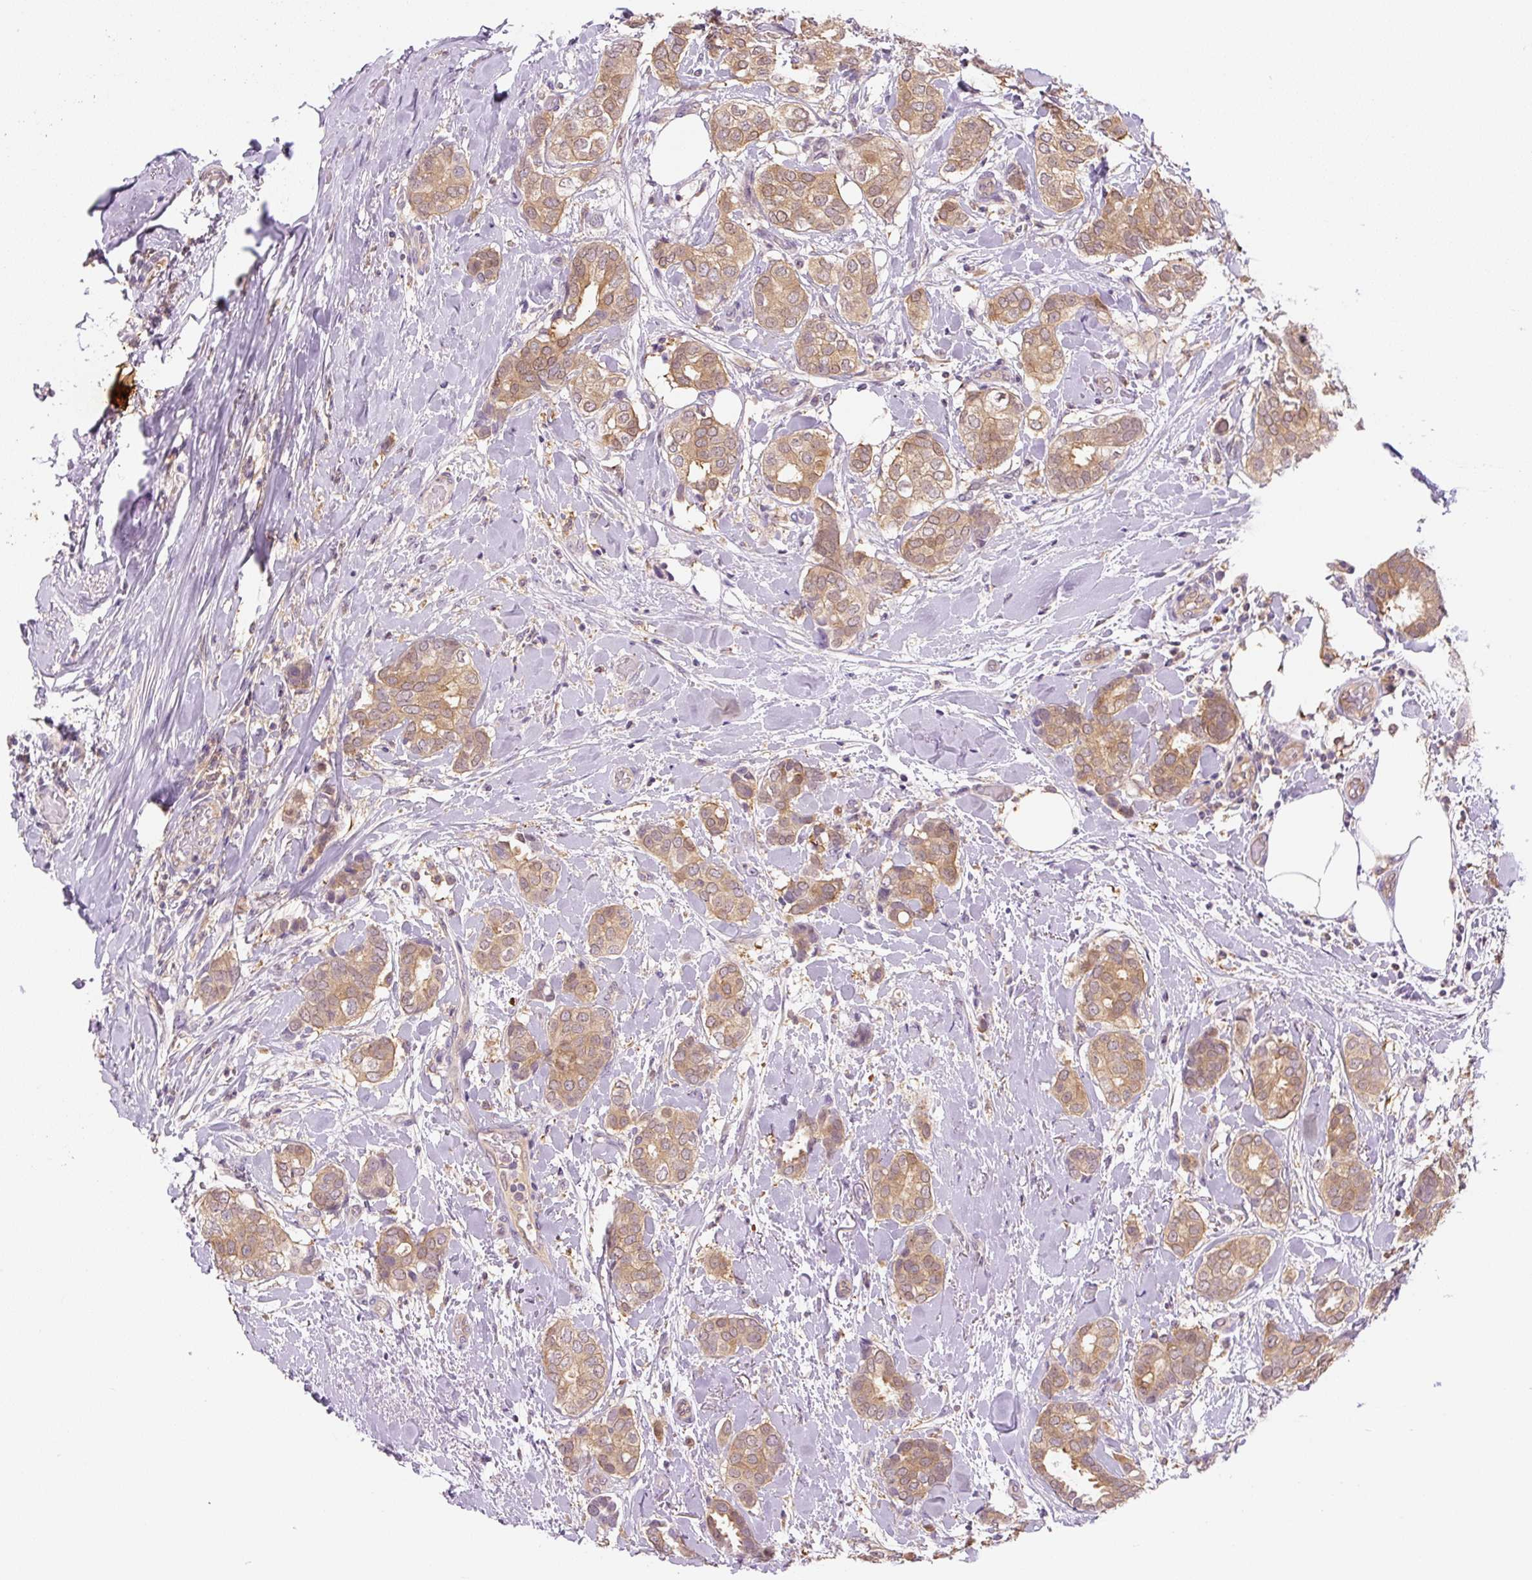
{"staining": {"intensity": "moderate", "quantity": ">75%", "location": "cytoplasmic/membranous"}, "tissue": "breast cancer", "cell_type": "Tumor cells", "image_type": "cancer", "snomed": [{"axis": "morphology", "description": "Duct carcinoma"}, {"axis": "topography", "description": "Breast"}], "caption": "The image exhibits immunohistochemical staining of breast cancer. There is moderate cytoplasmic/membranous staining is appreciated in about >75% of tumor cells.", "gene": "SPSB2", "patient": {"sex": "female", "age": 73}}